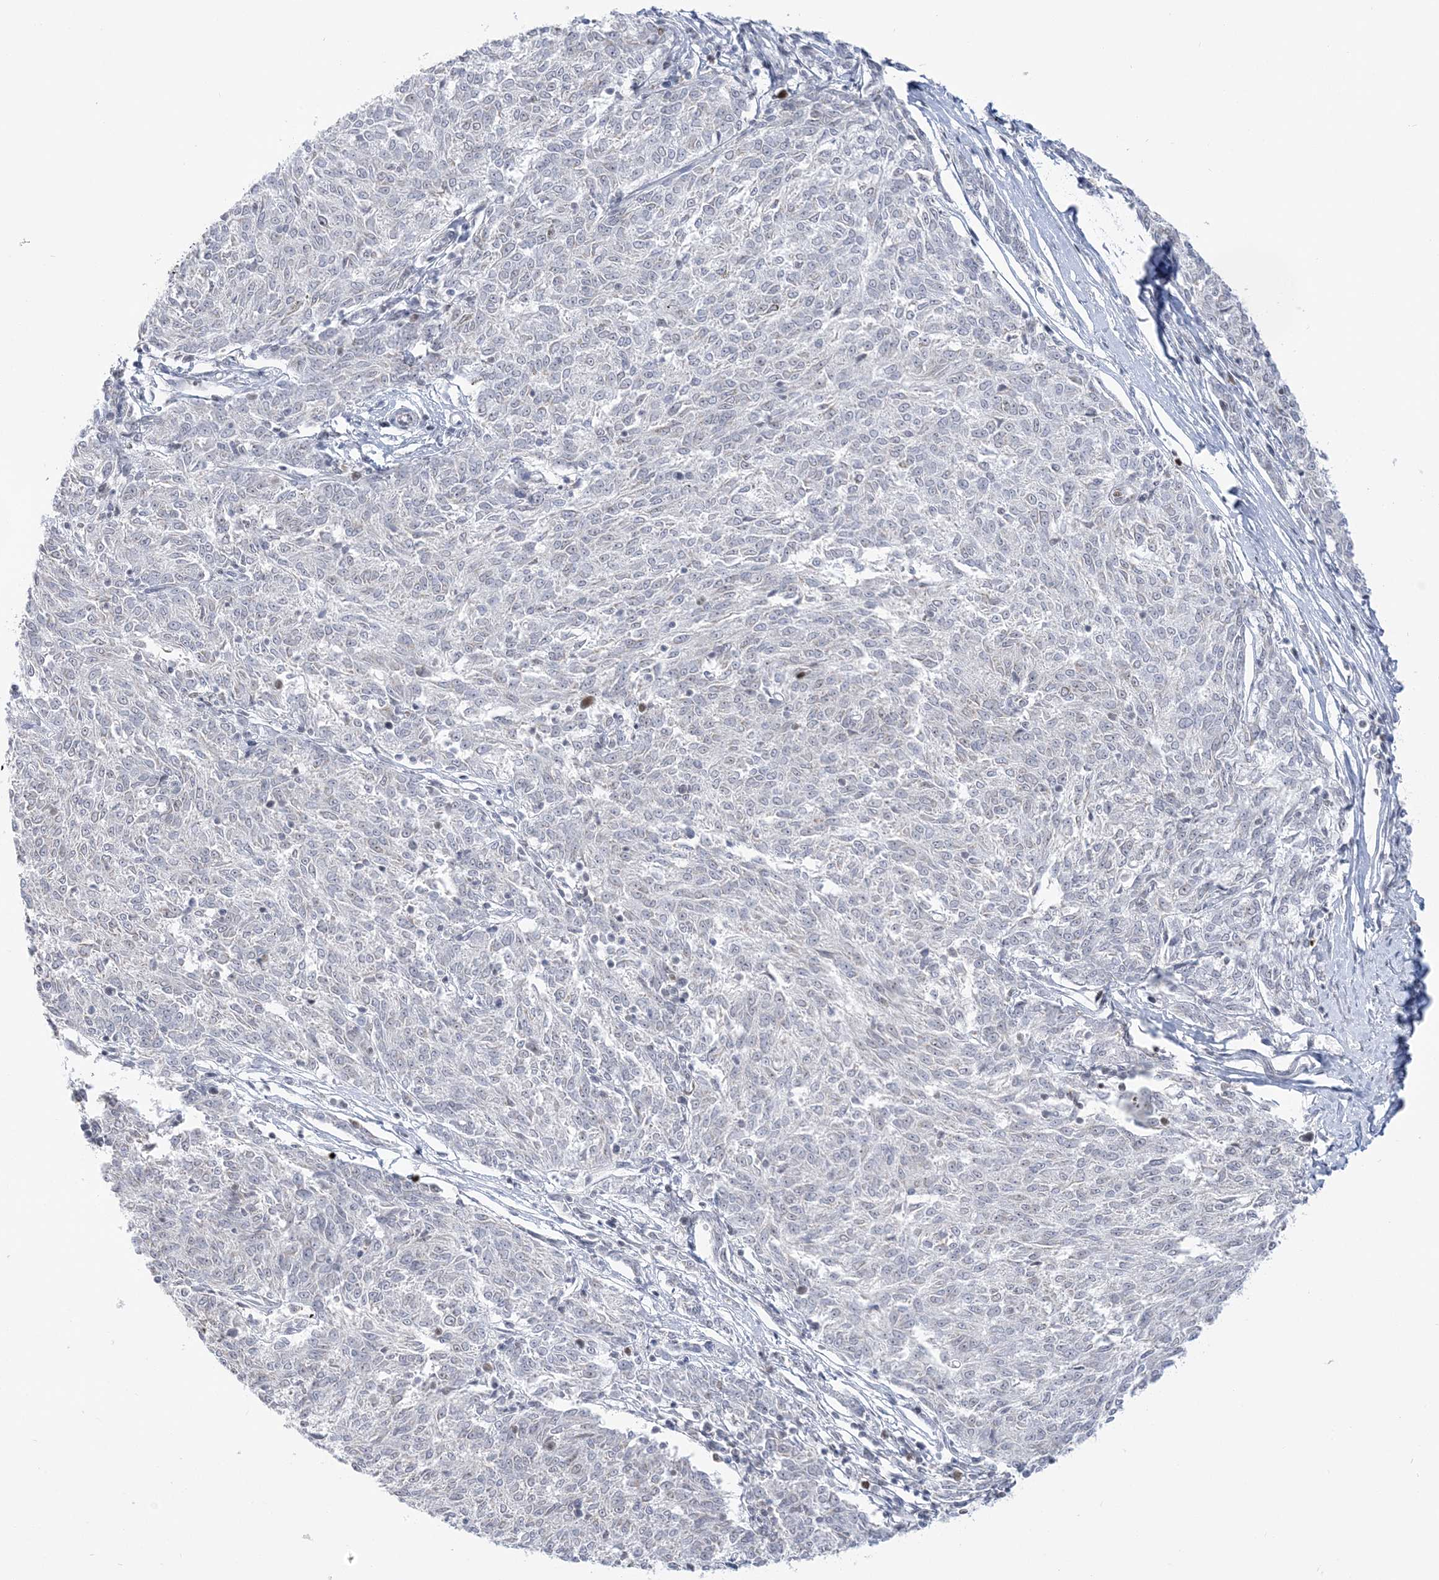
{"staining": {"intensity": "negative", "quantity": "none", "location": "none"}, "tissue": "melanoma", "cell_type": "Tumor cells", "image_type": "cancer", "snomed": [{"axis": "morphology", "description": "Malignant melanoma, NOS"}, {"axis": "topography", "description": "Skin"}], "caption": "Tumor cells are negative for brown protein staining in malignant melanoma. (DAB immunohistochemistry (IHC) visualized using brightfield microscopy, high magnification).", "gene": "DDX21", "patient": {"sex": "female", "age": 72}}